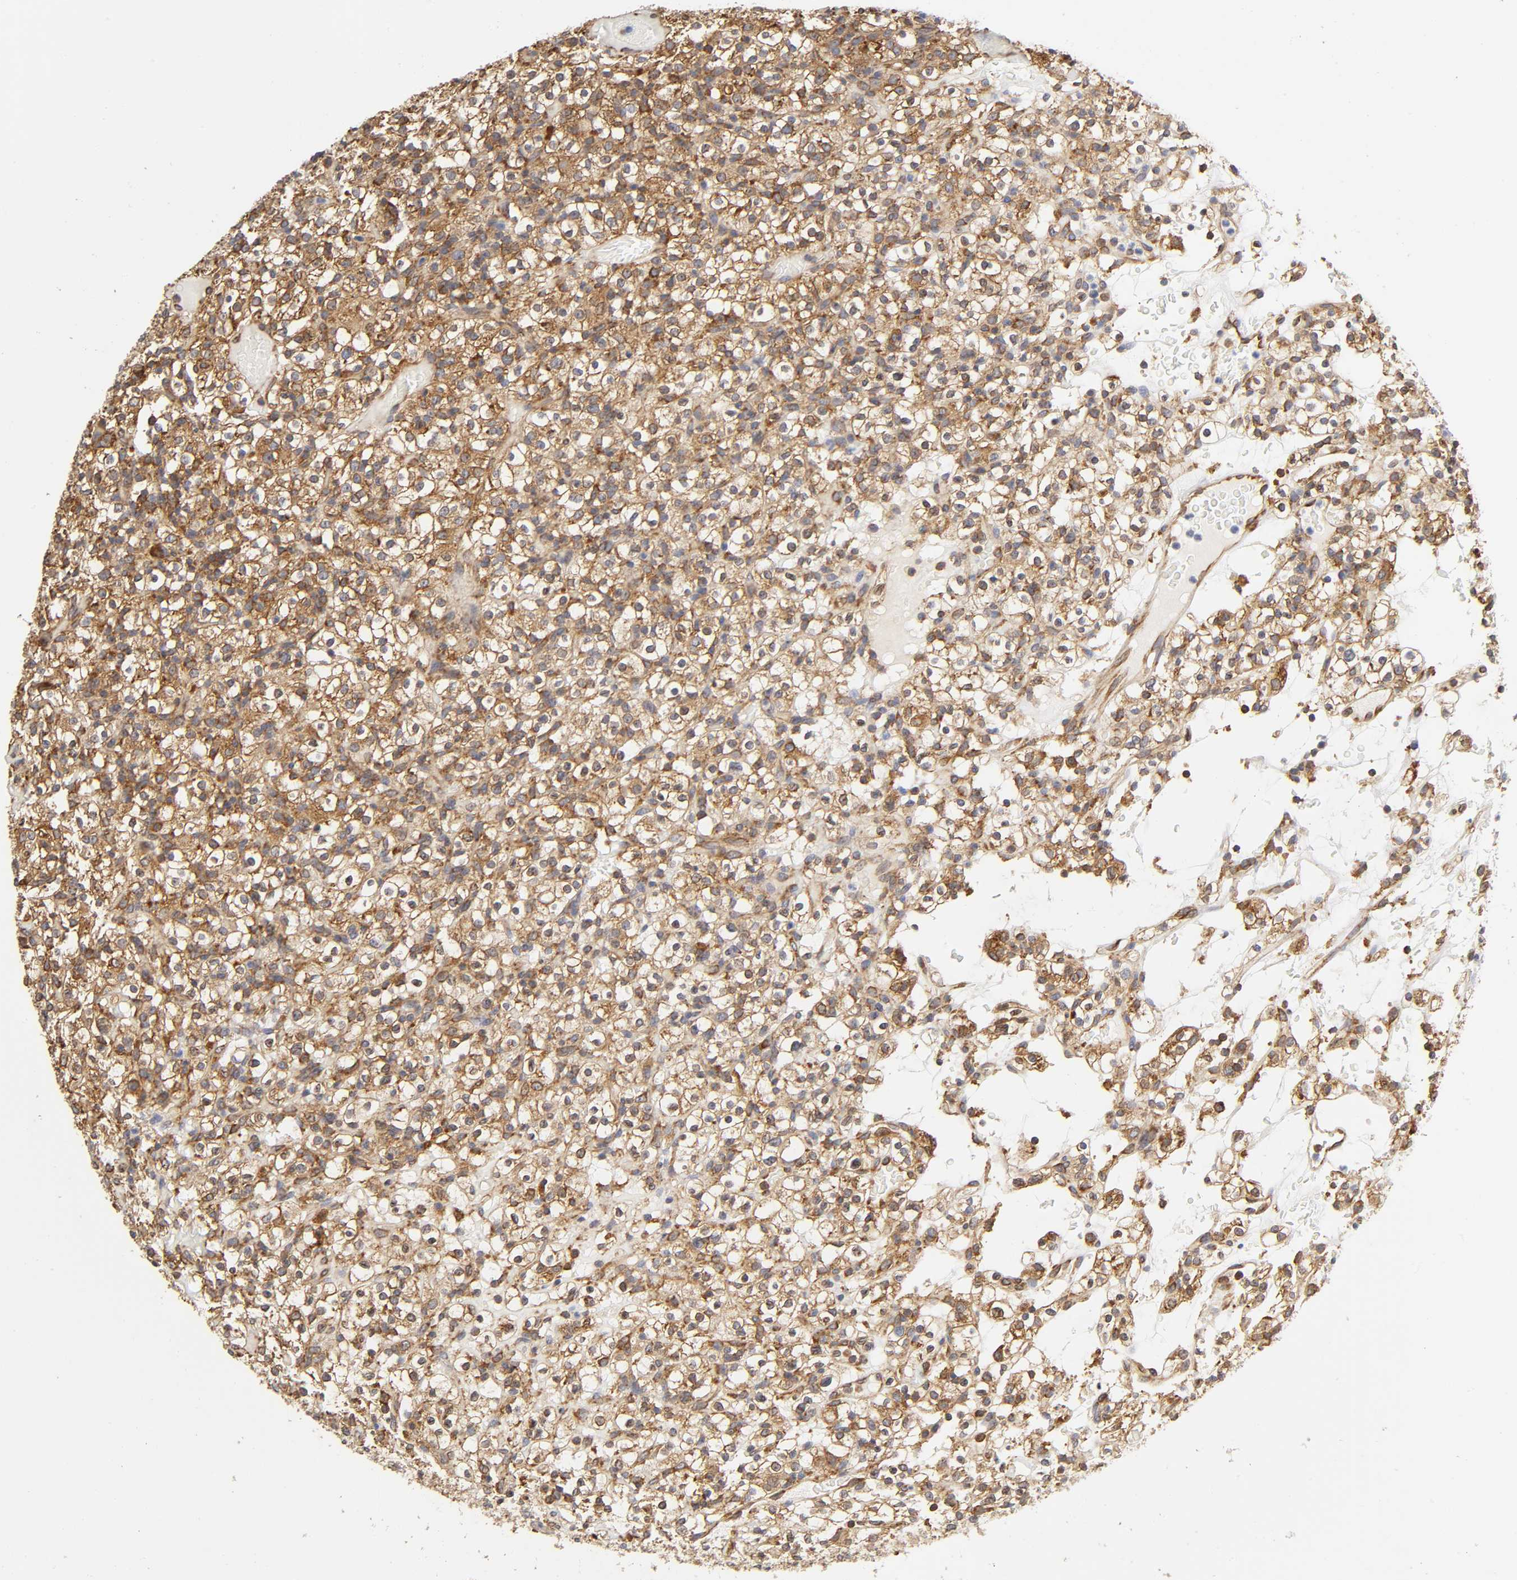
{"staining": {"intensity": "strong", "quantity": ">75%", "location": "cytoplasmic/membranous"}, "tissue": "renal cancer", "cell_type": "Tumor cells", "image_type": "cancer", "snomed": [{"axis": "morphology", "description": "Normal tissue, NOS"}, {"axis": "morphology", "description": "Adenocarcinoma, NOS"}, {"axis": "topography", "description": "Kidney"}], "caption": "Adenocarcinoma (renal) was stained to show a protein in brown. There is high levels of strong cytoplasmic/membranous positivity in approximately >75% of tumor cells. Using DAB (brown) and hematoxylin (blue) stains, captured at high magnification using brightfield microscopy.", "gene": "RPL14", "patient": {"sex": "female", "age": 72}}